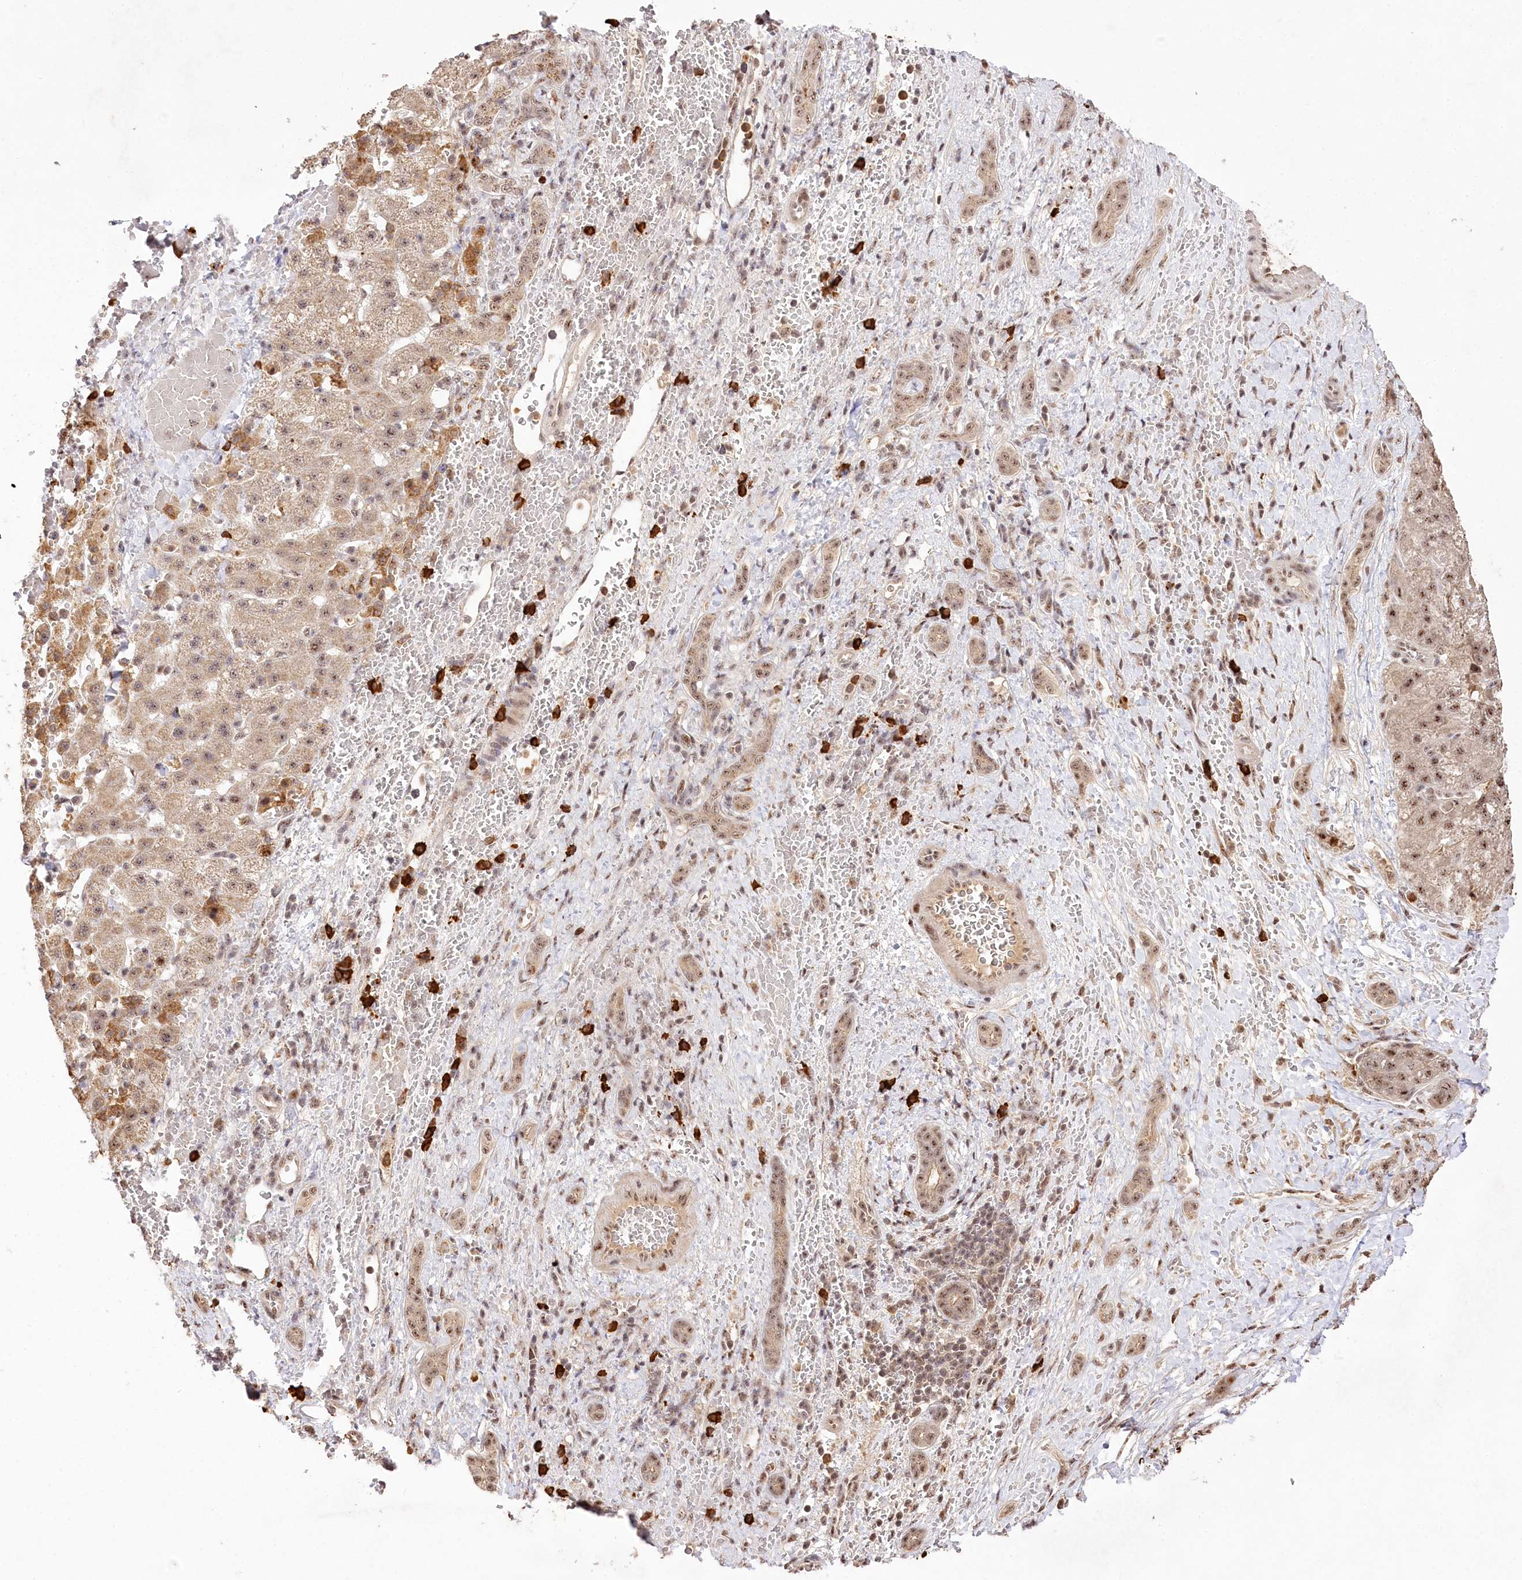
{"staining": {"intensity": "weak", "quantity": ">75%", "location": "cytoplasmic/membranous,nuclear"}, "tissue": "liver cancer", "cell_type": "Tumor cells", "image_type": "cancer", "snomed": [{"axis": "morphology", "description": "Normal tissue, NOS"}, {"axis": "morphology", "description": "Carcinoma, Hepatocellular, NOS"}, {"axis": "topography", "description": "Liver"}], "caption": "Immunohistochemical staining of human liver hepatocellular carcinoma shows weak cytoplasmic/membranous and nuclear protein expression in approximately >75% of tumor cells. (Brightfield microscopy of DAB IHC at high magnification).", "gene": "PYROXD1", "patient": {"sex": "male", "age": 57}}